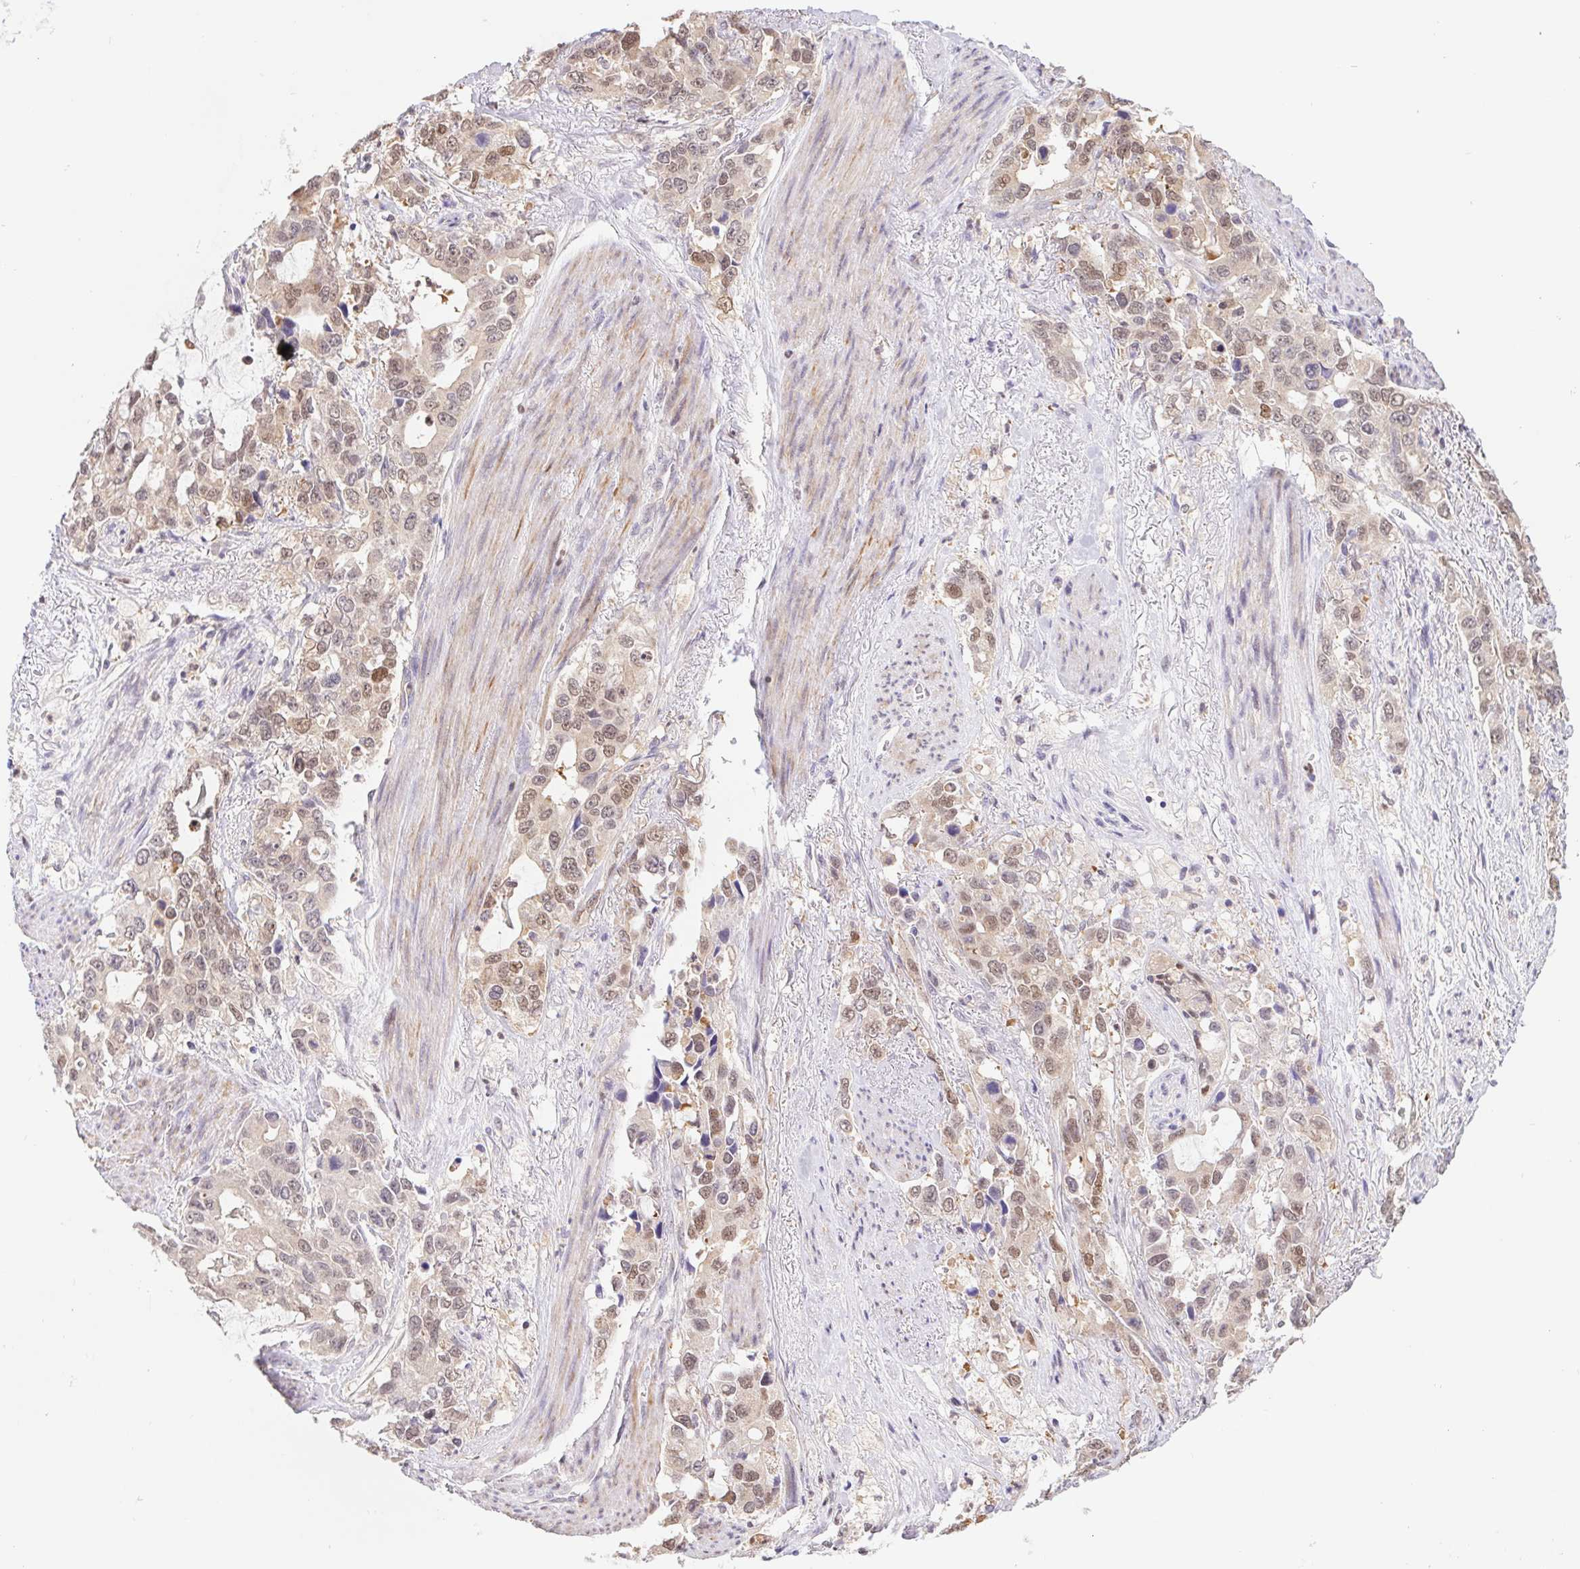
{"staining": {"intensity": "weak", "quantity": "25%-75%", "location": "nuclear"}, "tissue": "stomach cancer", "cell_type": "Tumor cells", "image_type": "cancer", "snomed": [{"axis": "morphology", "description": "Adenocarcinoma, NOS"}, {"axis": "topography", "description": "Stomach, upper"}], "caption": "Human stomach cancer stained for a protein (brown) displays weak nuclear positive positivity in about 25%-75% of tumor cells.", "gene": "L3MBTL4", "patient": {"sex": "male", "age": 85}}